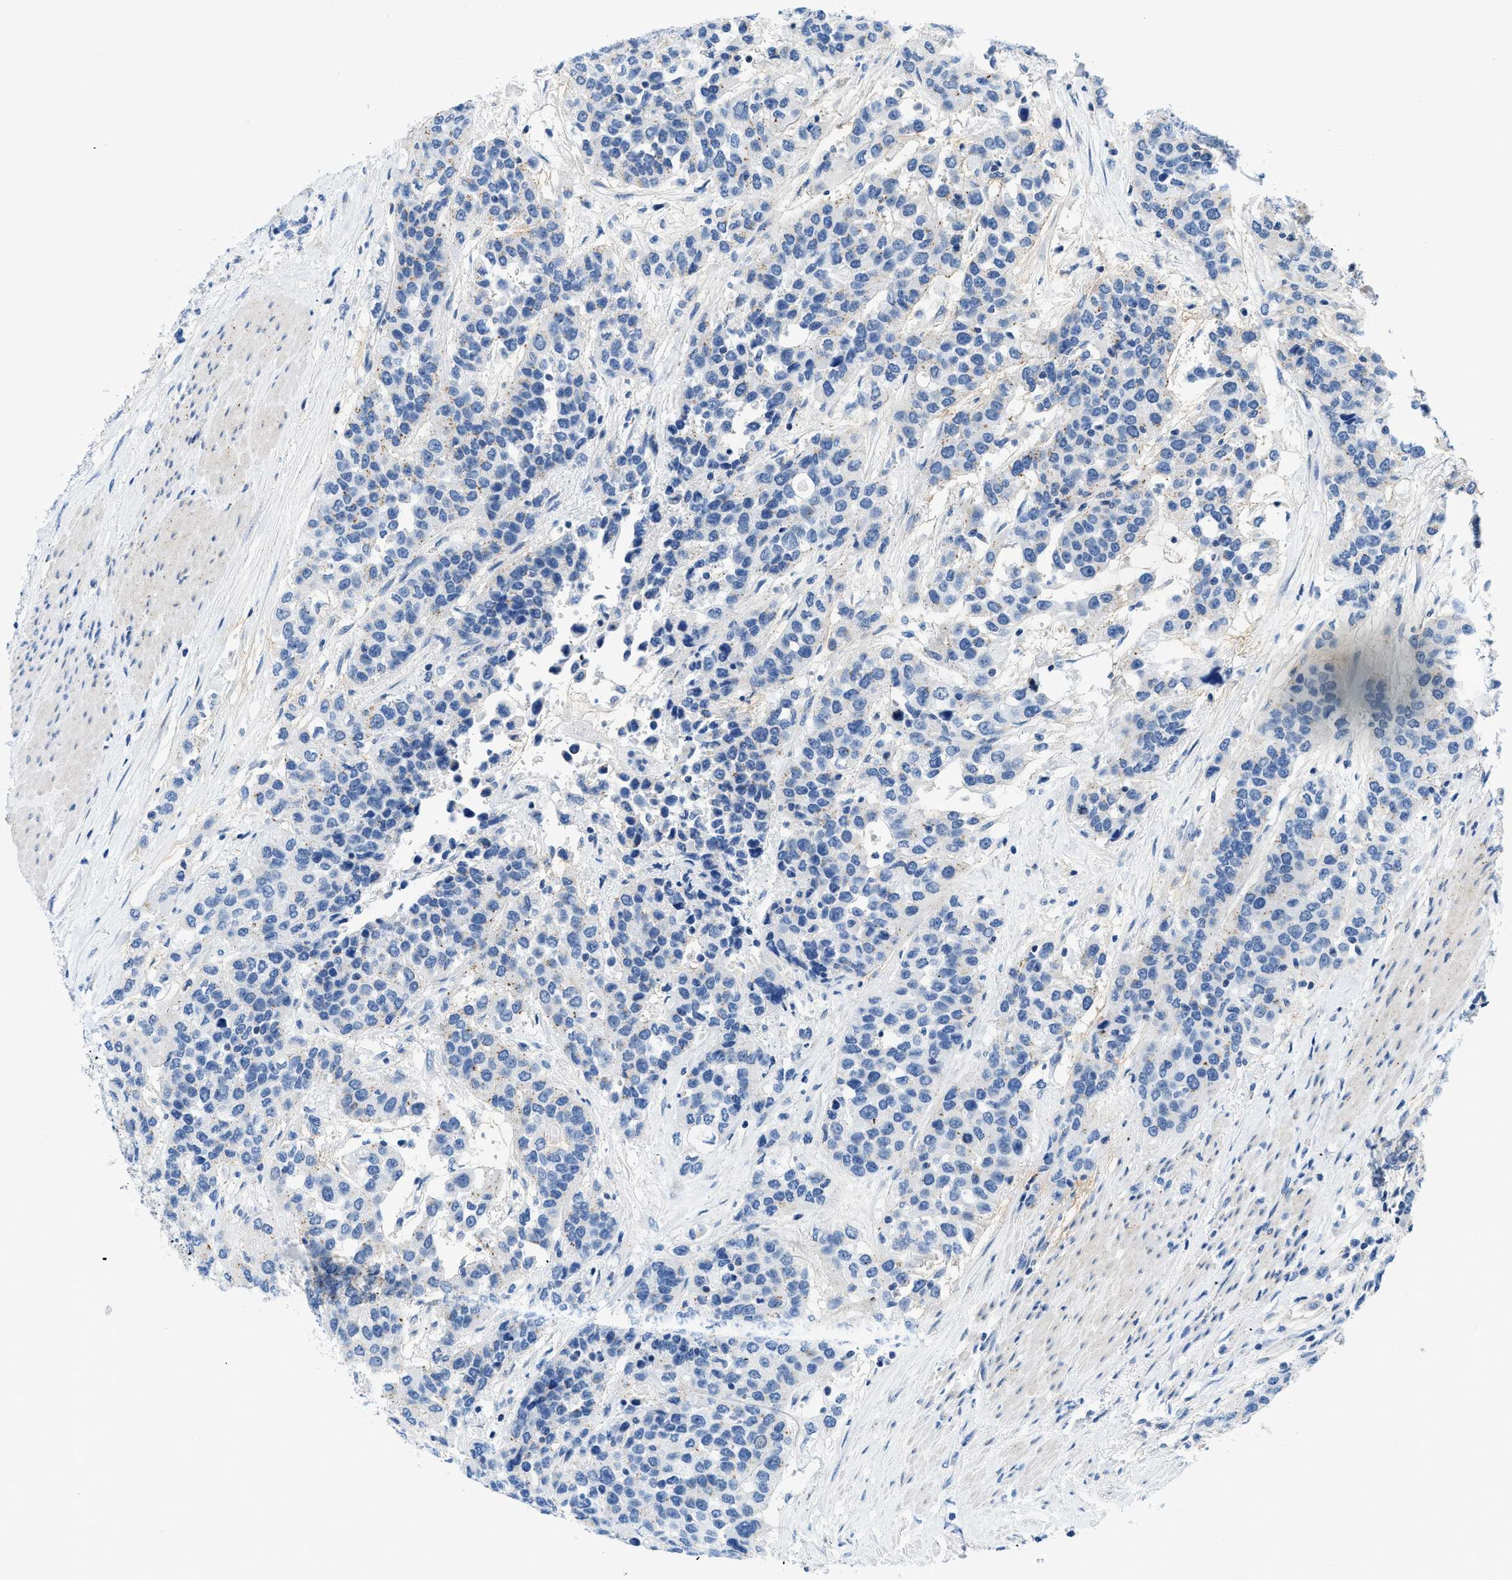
{"staining": {"intensity": "negative", "quantity": "none", "location": "none"}, "tissue": "urothelial cancer", "cell_type": "Tumor cells", "image_type": "cancer", "snomed": [{"axis": "morphology", "description": "Urothelial carcinoma, High grade"}, {"axis": "topography", "description": "Urinary bladder"}], "caption": "Image shows no protein staining in tumor cells of high-grade urothelial carcinoma tissue.", "gene": "FDCSP", "patient": {"sex": "female", "age": 80}}